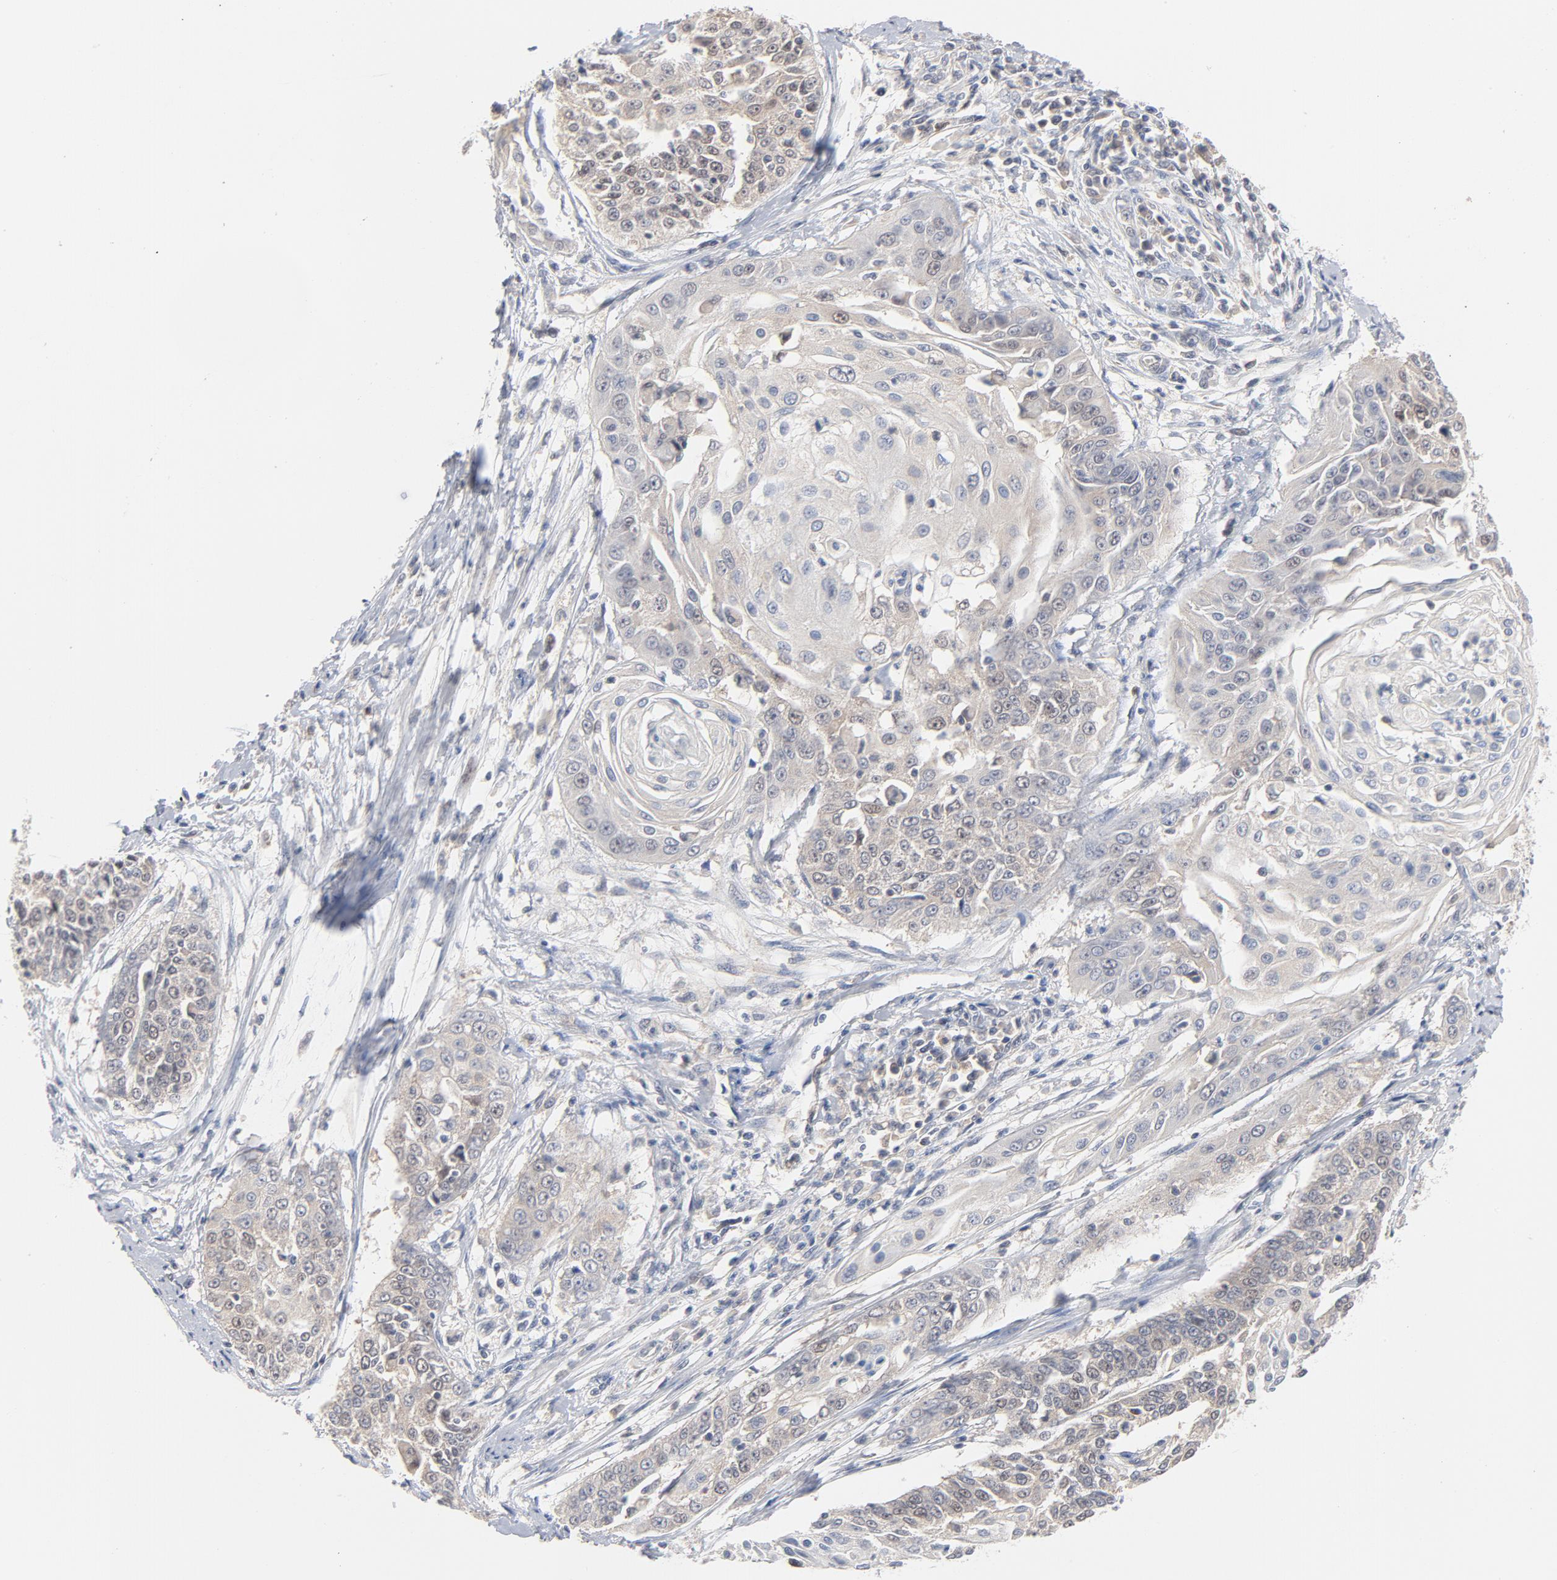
{"staining": {"intensity": "negative", "quantity": "none", "location": "none"}, "tissue": "cervical cancer", "cell_type": "Tumor cells", "image_type": "cancer", "snomed": [{"axis": "morphology", "description": "Squamous cell carcinoma, NOS"}, {"axis": "topography", "description": "Cervix"}], "caption": "DAB immunohistochemical staining of human cervical cancer exhibits no significant positivity in tumor cells.", "gene": "UBL4A", "patient": {"sex": "female", "age": 64}}